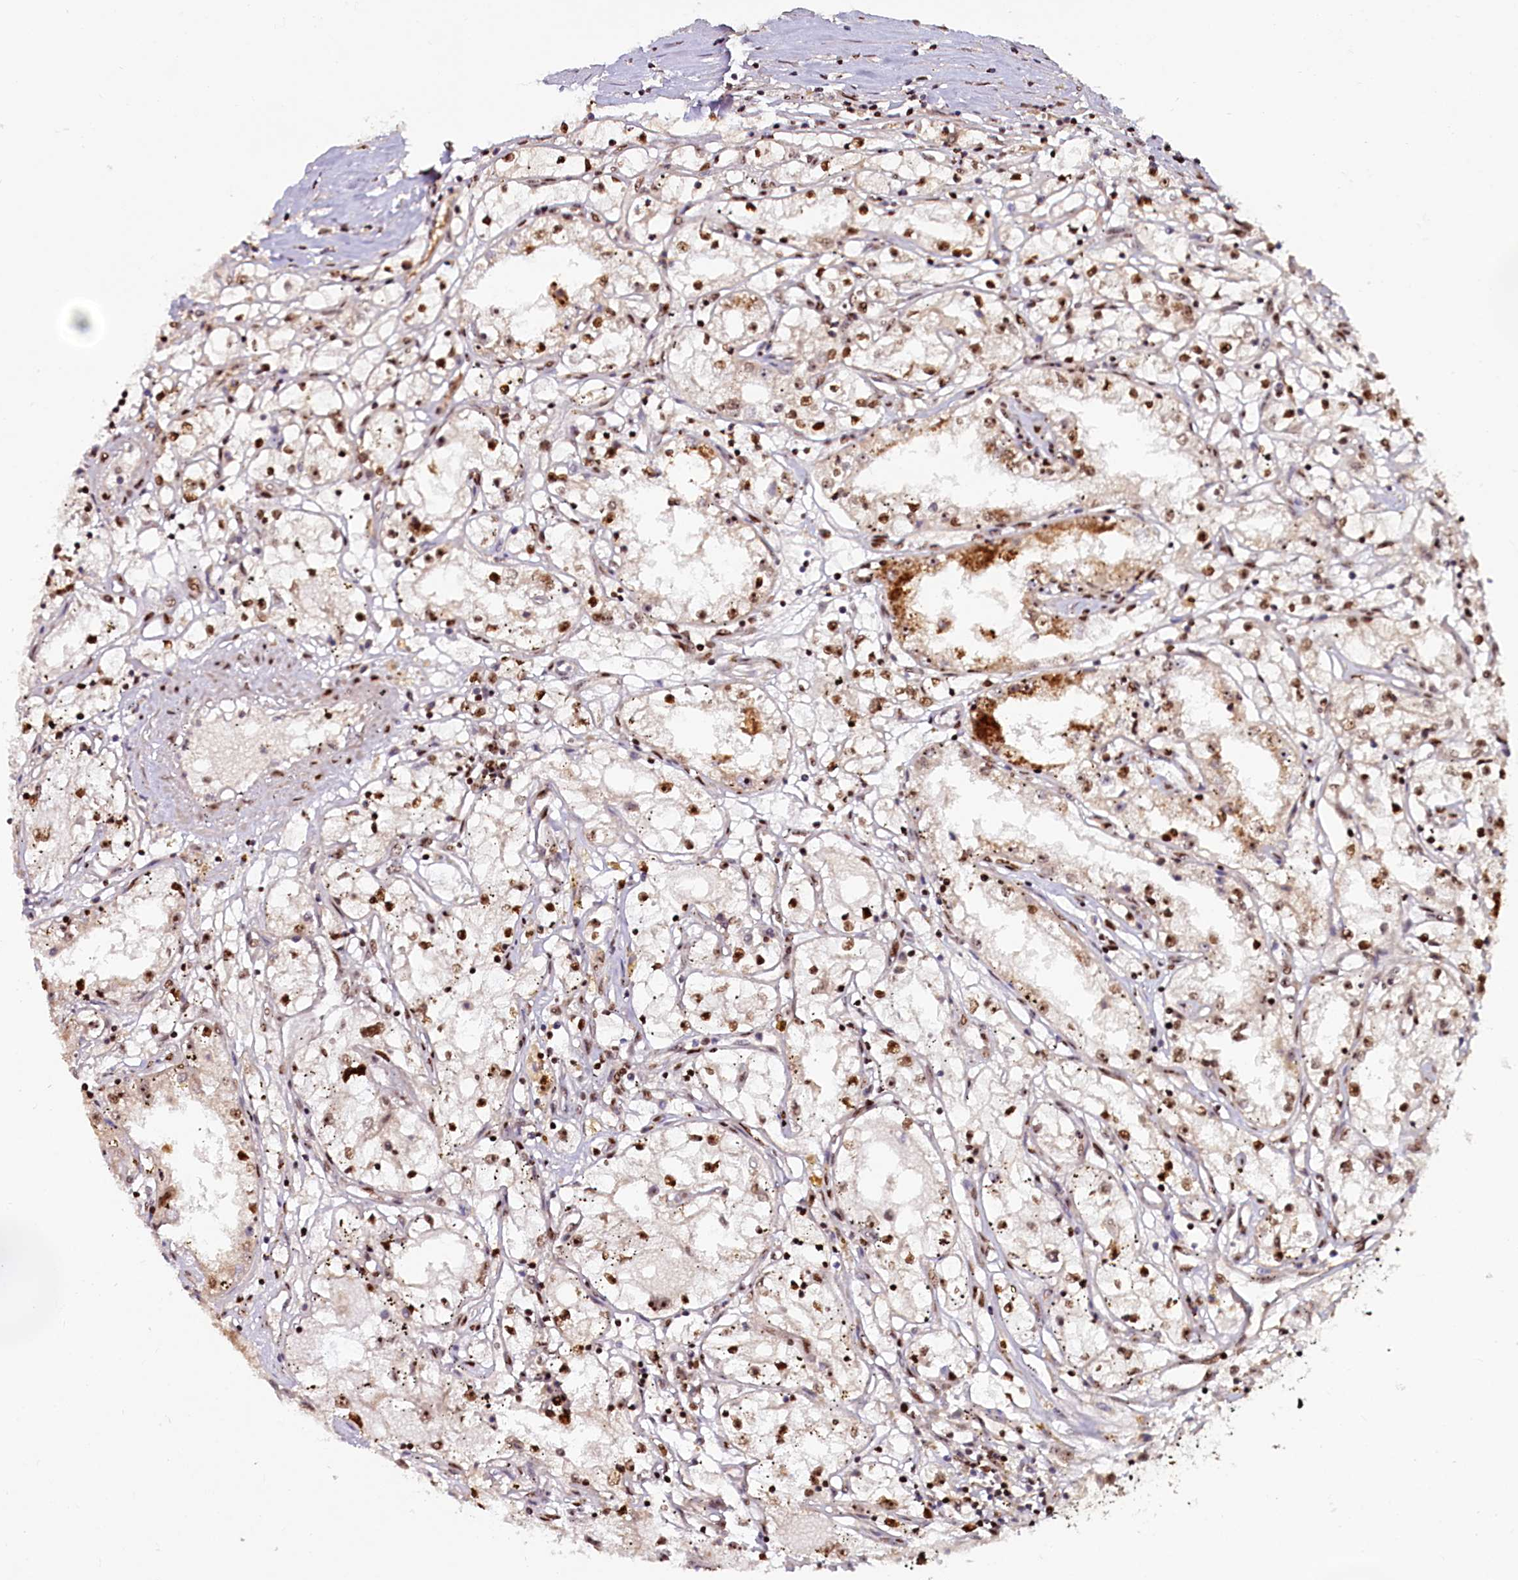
{"staining": {"intensity": "moderate", "quantity": "25%-75%", "location": "nuclear"}, "tissue": "renal cancer", "cell_type": "Tumor cells", "image_type": "cancer", "snomed": [{"axis": "morphology", "description": "Adenocarcinoma, NOS"}, {"axis": "topography", "description": "Kidney"}], "caption": "Protein staining of adenocarcinoma (renal) tissue displays moderate nuclear positivity in approximately 25%-75% of tumor cells.", "gene": "TCOF1", "patient": {"sex": "male", "age": 56}}